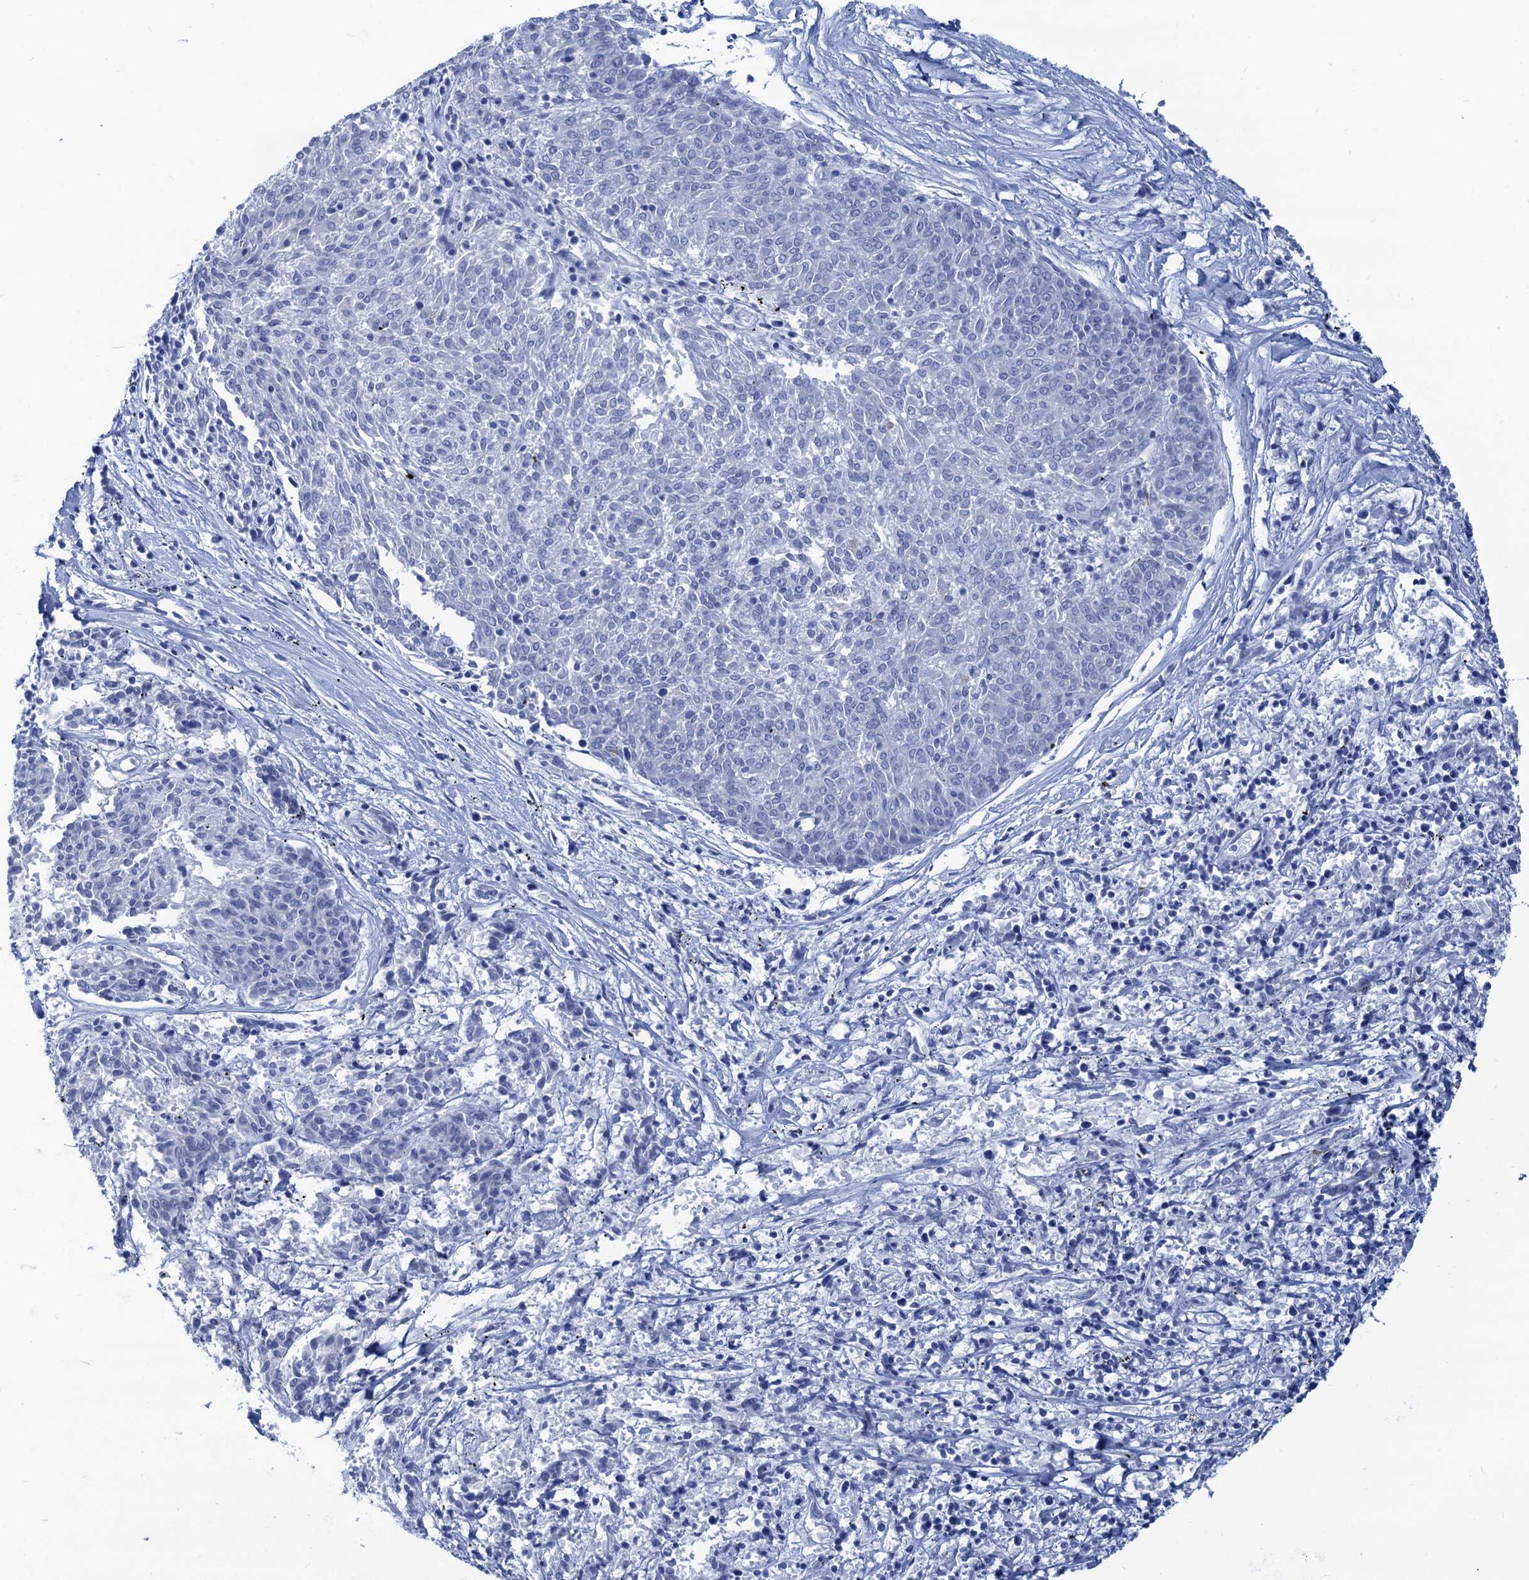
{"staining": {"intensity": "negative", "quantity": "none", "location": "none"}, "tissue": "melanoma", "cell_type": "Tumor cells", "image_type": "cancer", "snomed": [{"axis": "morphology", "description": "Malignant melanoma, NOS"}, {"axis": "topography", "description": "Skin"}], "caption": "This is an immunohistochemistry (IHC) image of human melanoma. There is no positivity in tumor cells.", "gene": "CABYR", "patient": {"sex": "female", "age": 72}}